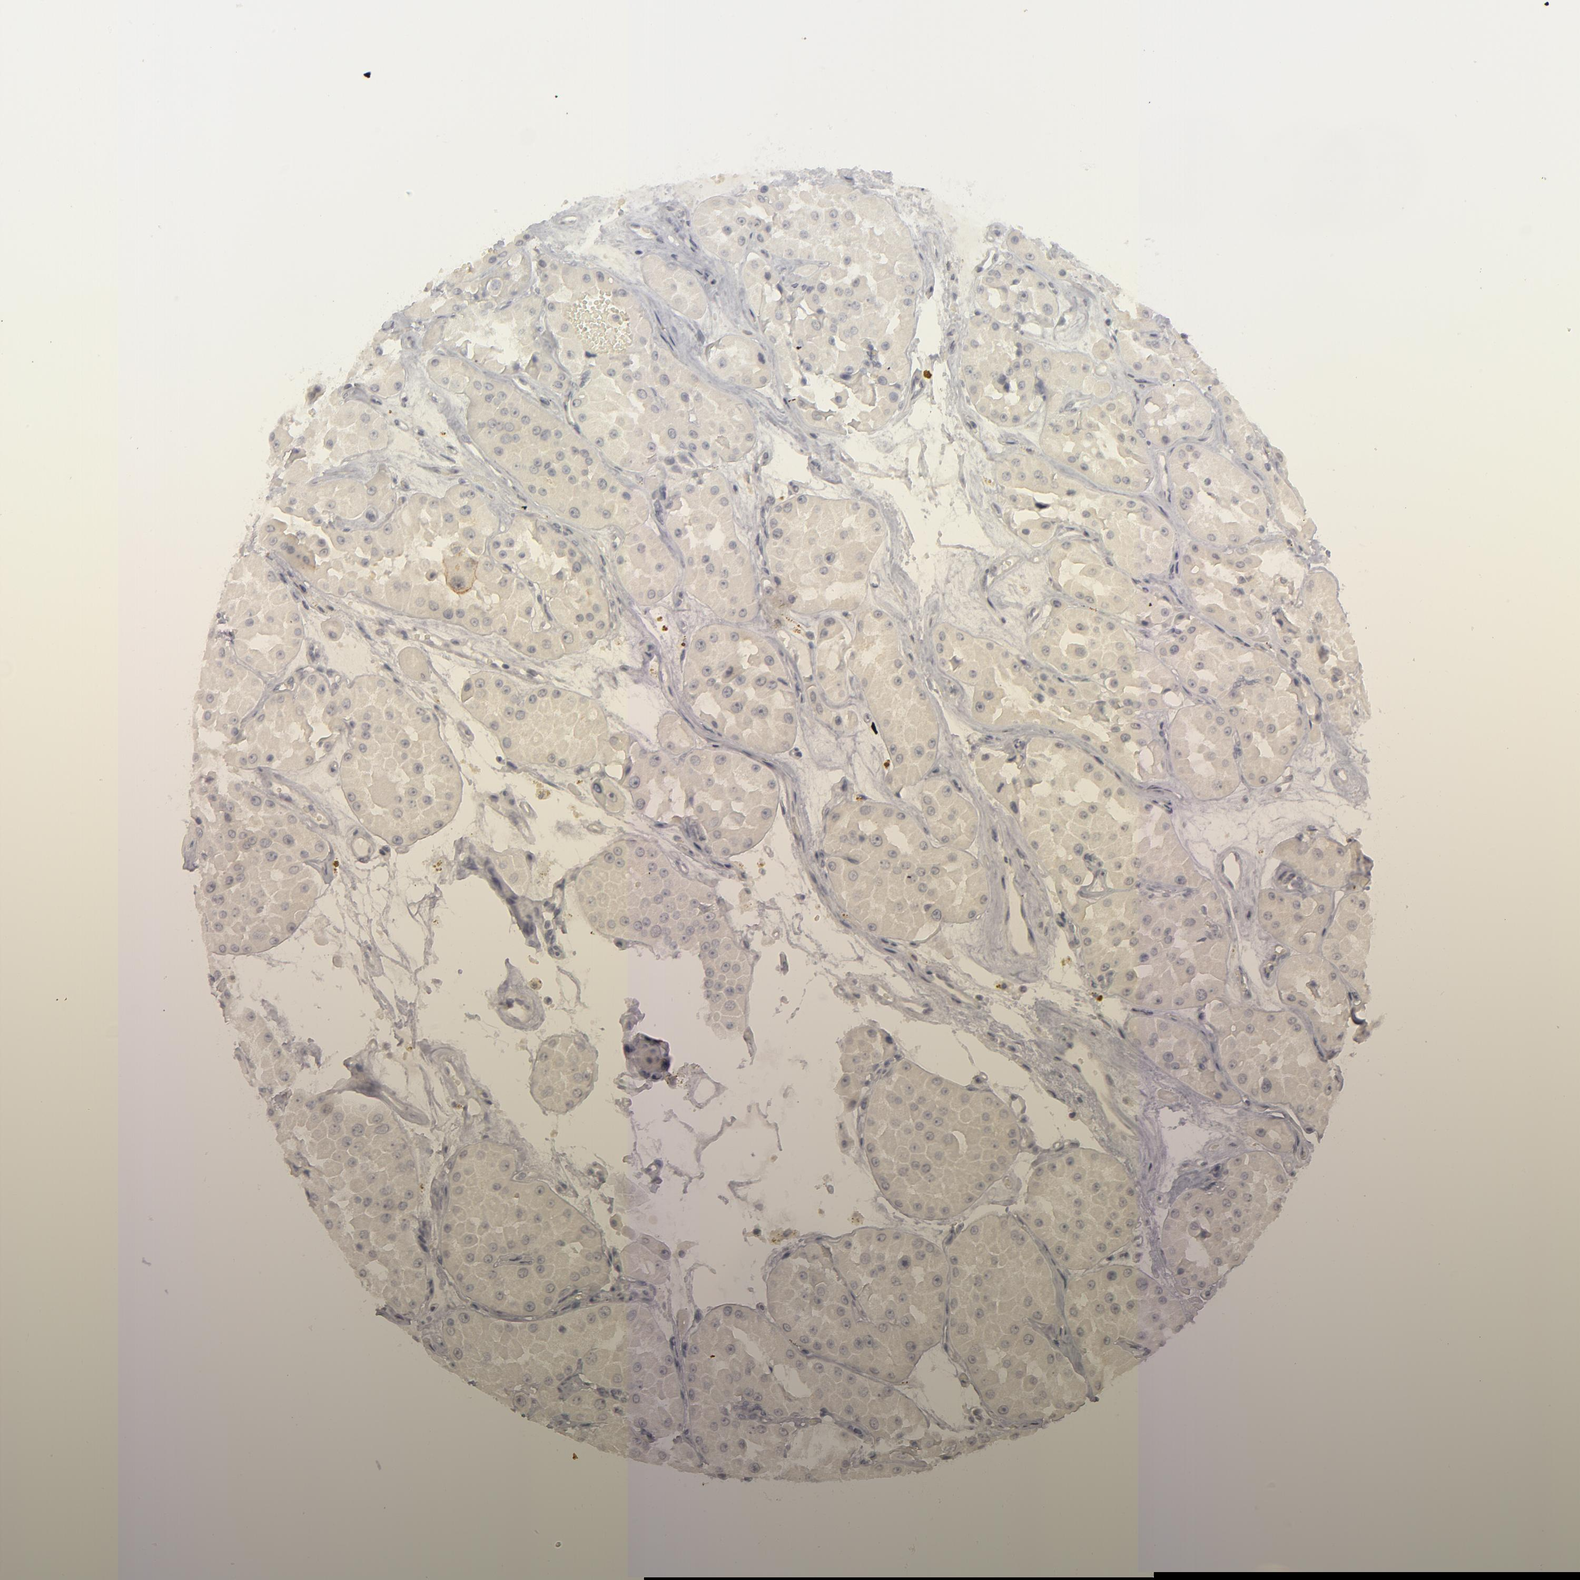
{"staining": {"intensity": "negative", "quantity": "none", "location": "none"}, "tissue": "renal cancer", "cell_type": "Tumor cells", "image_type": "cancer", "snomed": [{"axis": "morphology", "description": "Adenocarcinoma, uncertain malignant potential"}, {"axis": "topography", "description": "Kidney"}], "caption": "Immunohistochemical staining of human renal adenocarcinoma,  uncertain malignant potential shows no significant staining in tumor cells.", "gene": "KIAA1210", "patient": {"sex": "male", "age": 63}}